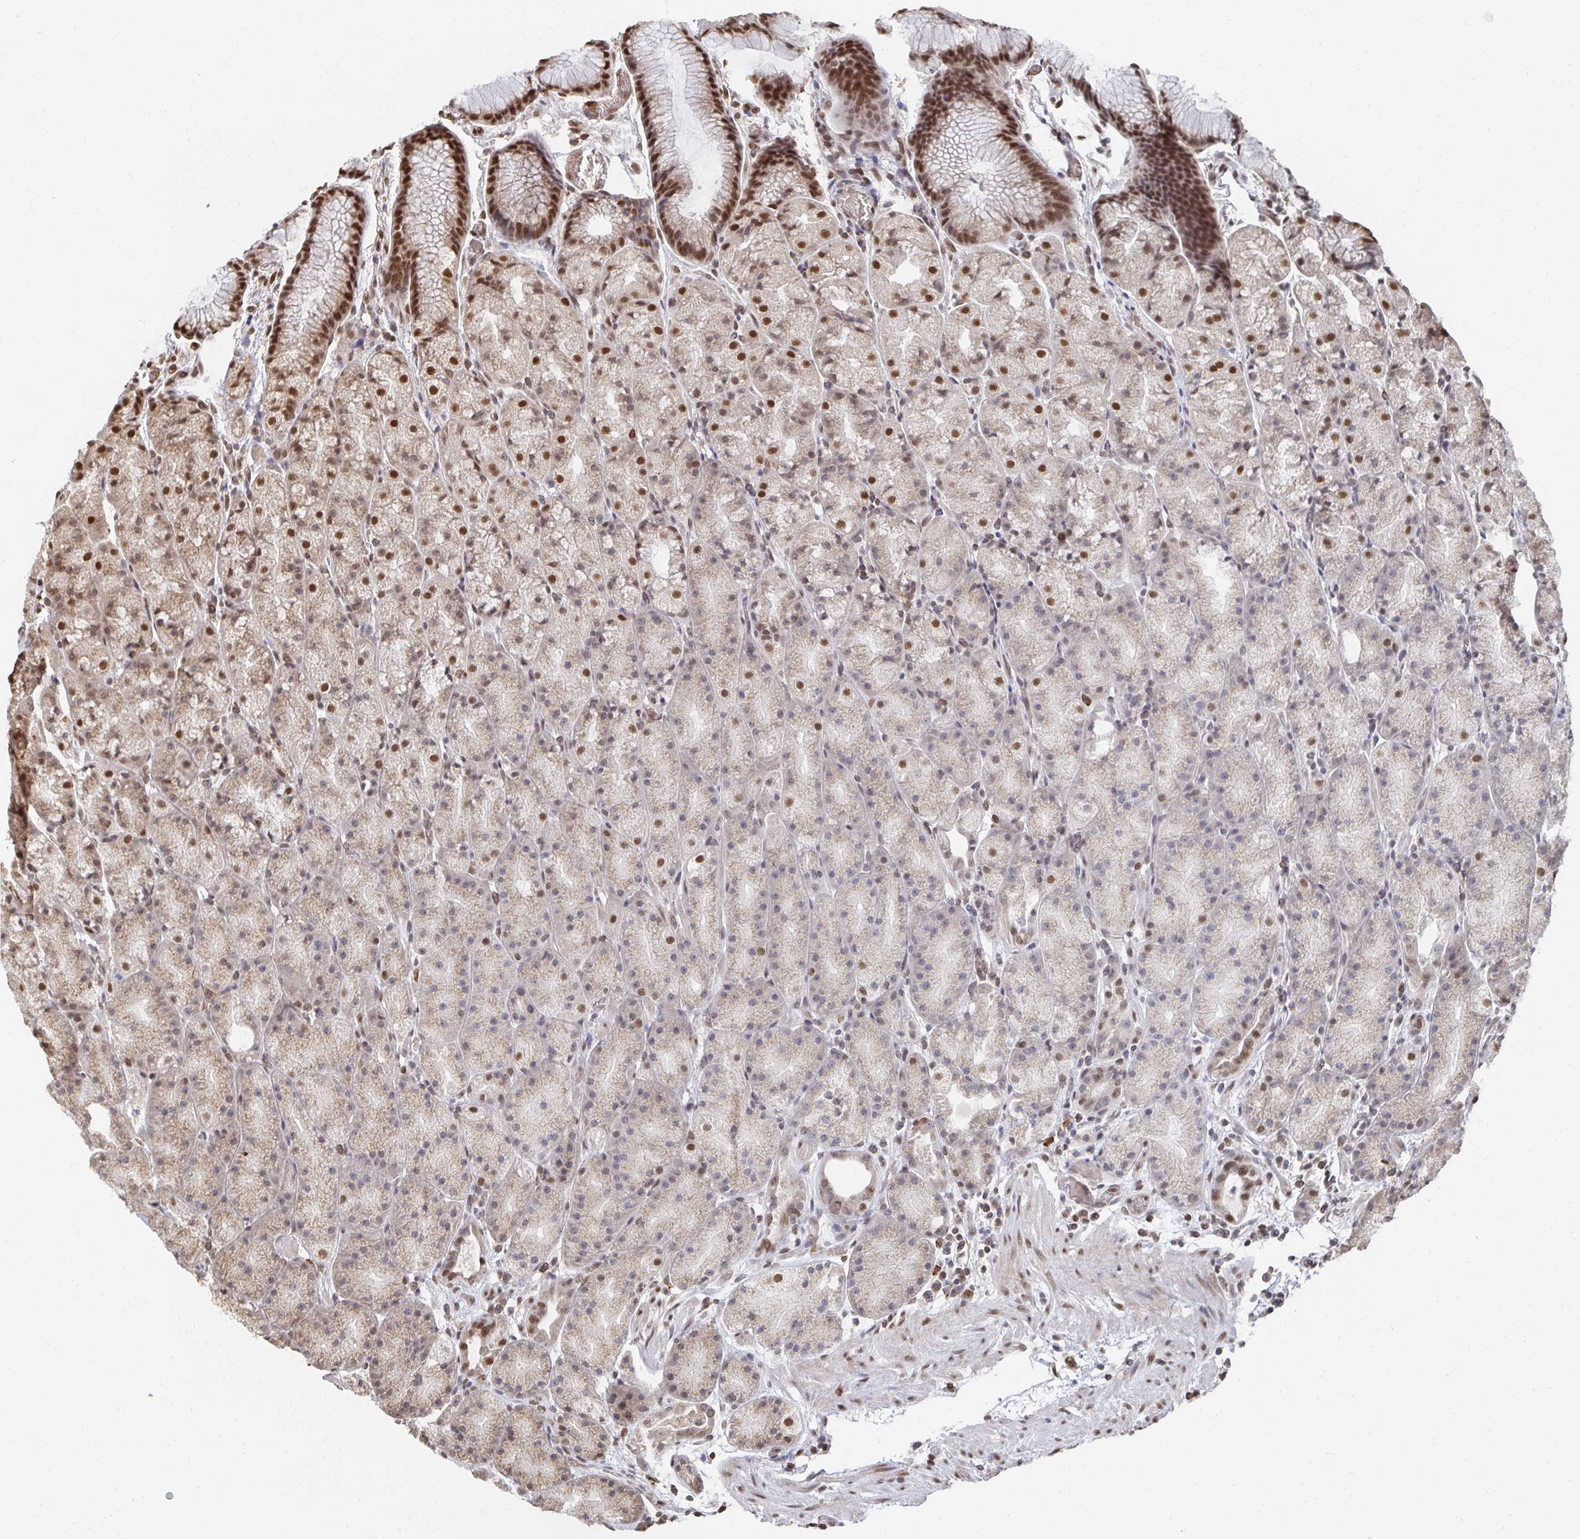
{"staining": {"intensity": "moderate", "quantity": ">75%", "location": "cytoplasmic/membranous,nuclear"}, "tissue": "stomach", "cell_type": "Glandular cells", "image_type": "normal", "snomed": [{"axis": "morphology", "description": "Normal tissue, NOS"}, {"axis": "topography", "description": "Stomach, upper"}, {"axis": "topography", "description": "Stomach"}], "caption": "Immunohistochemical staining of unremarkable stomach exhibits moderate cytoplasmic/membranous,nuclear protein expression in about >75% of glandular cells. The staining is performed using DAB brown chromogen to label protein expression. The nuclei are counter-stained blue using hematoxylin.", "gene": "GTF3C6", "patient": {"sex": "male", "age": 48}}